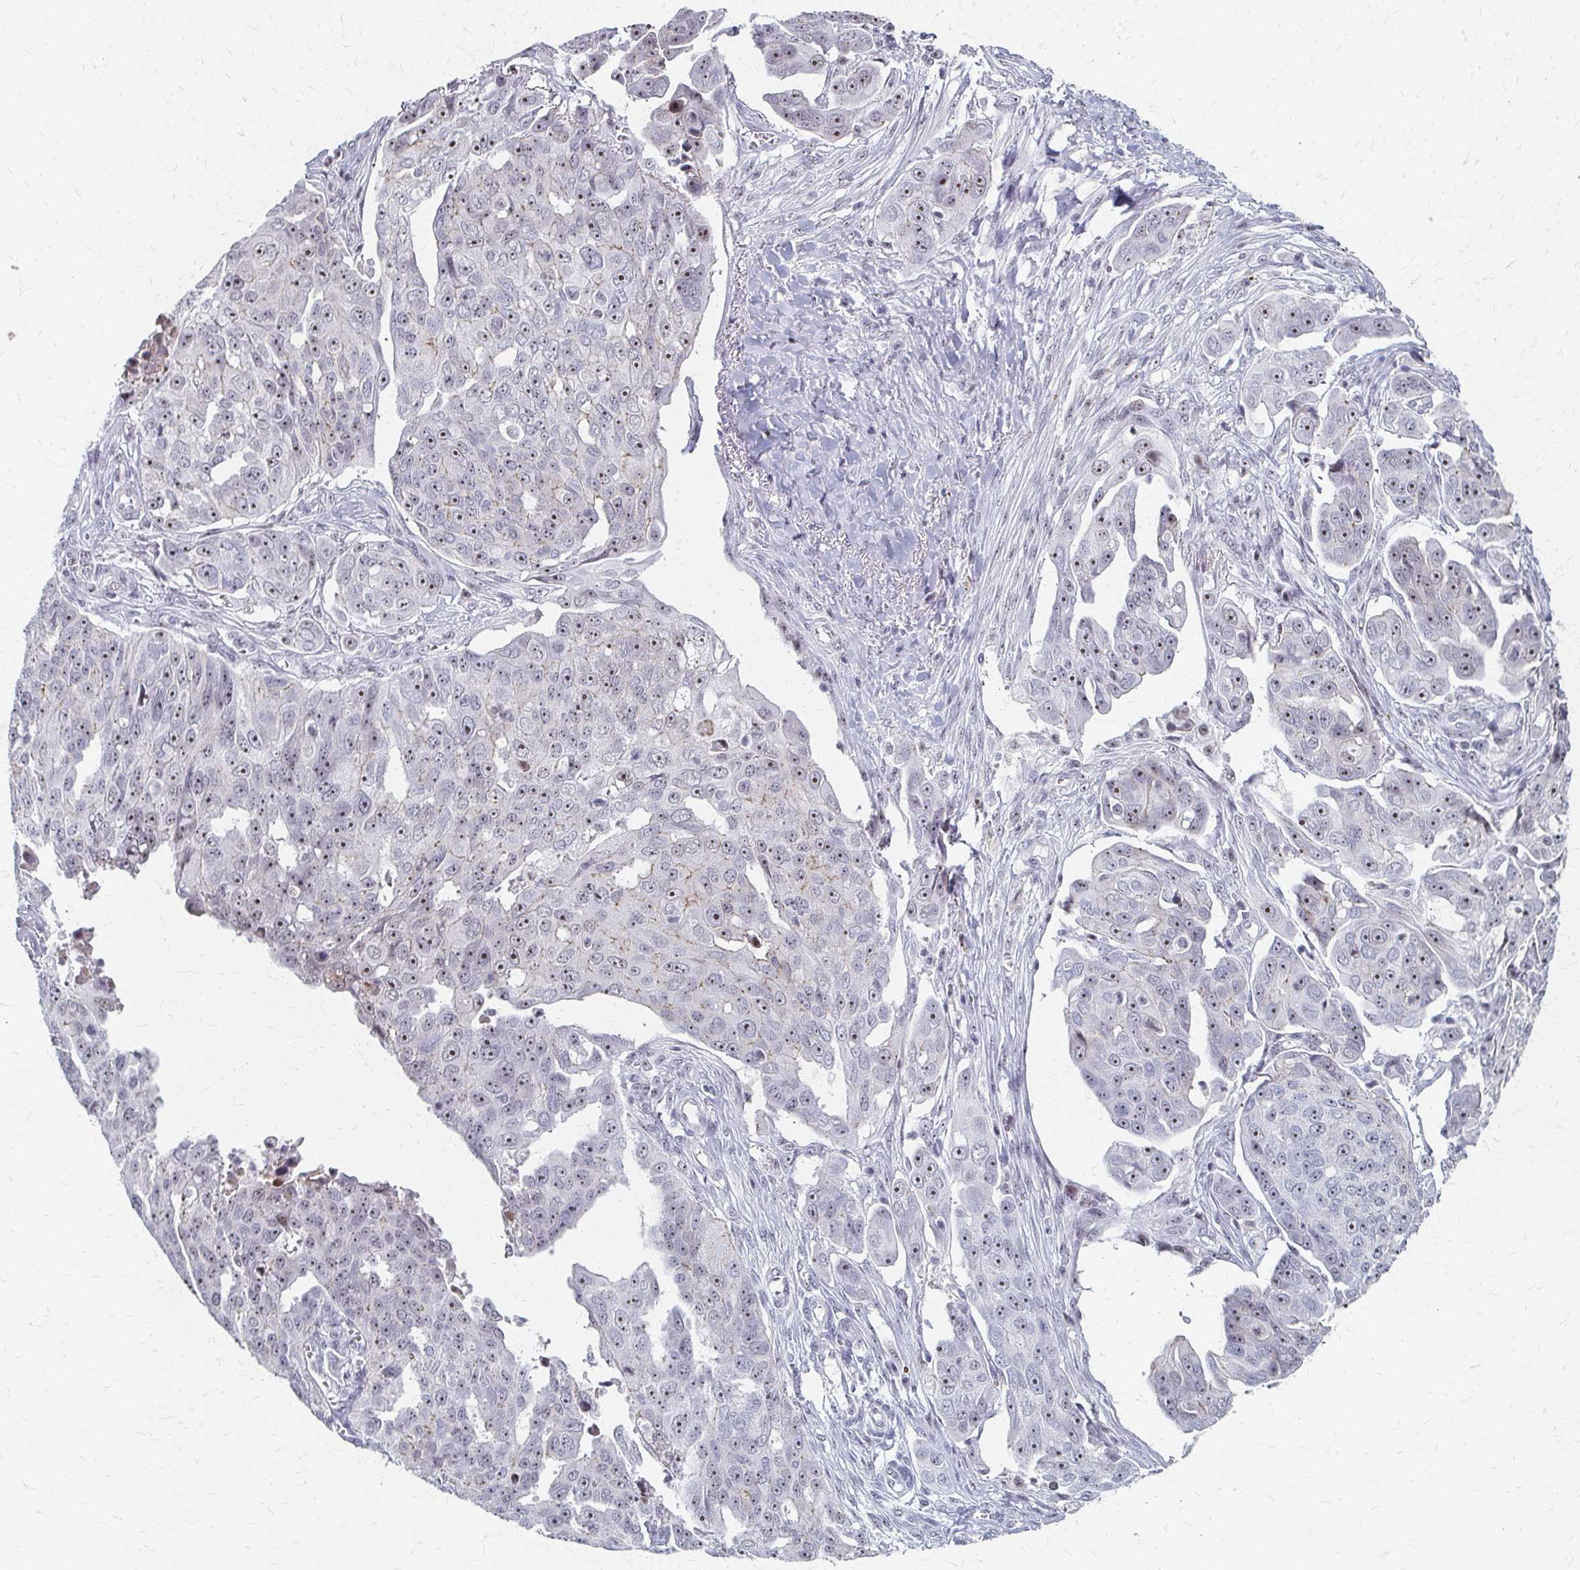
{"staining": {"intensity": "moderate", "quantity": "<25%", "location": "nuclear"}, "tissue": "ovarian cancer", "cell_type": "Tumor cells", "image_type": "cancer", "snomed": [{"axis": "morphology", "description": "Carcinoma, endometroid"}, {"axis": "topography", "description": "Ovary"}], "caption": "Immunohistochemistry of ovarian endometroid carcinoma demonstrates low levels of moderate nuclear expression in about <25% of tumor cells. Ihc stains the protein of interest in brown and the nuclei are stained blue.", "gene": "PES1", "patient": {"sex": "female", "age": 70}}